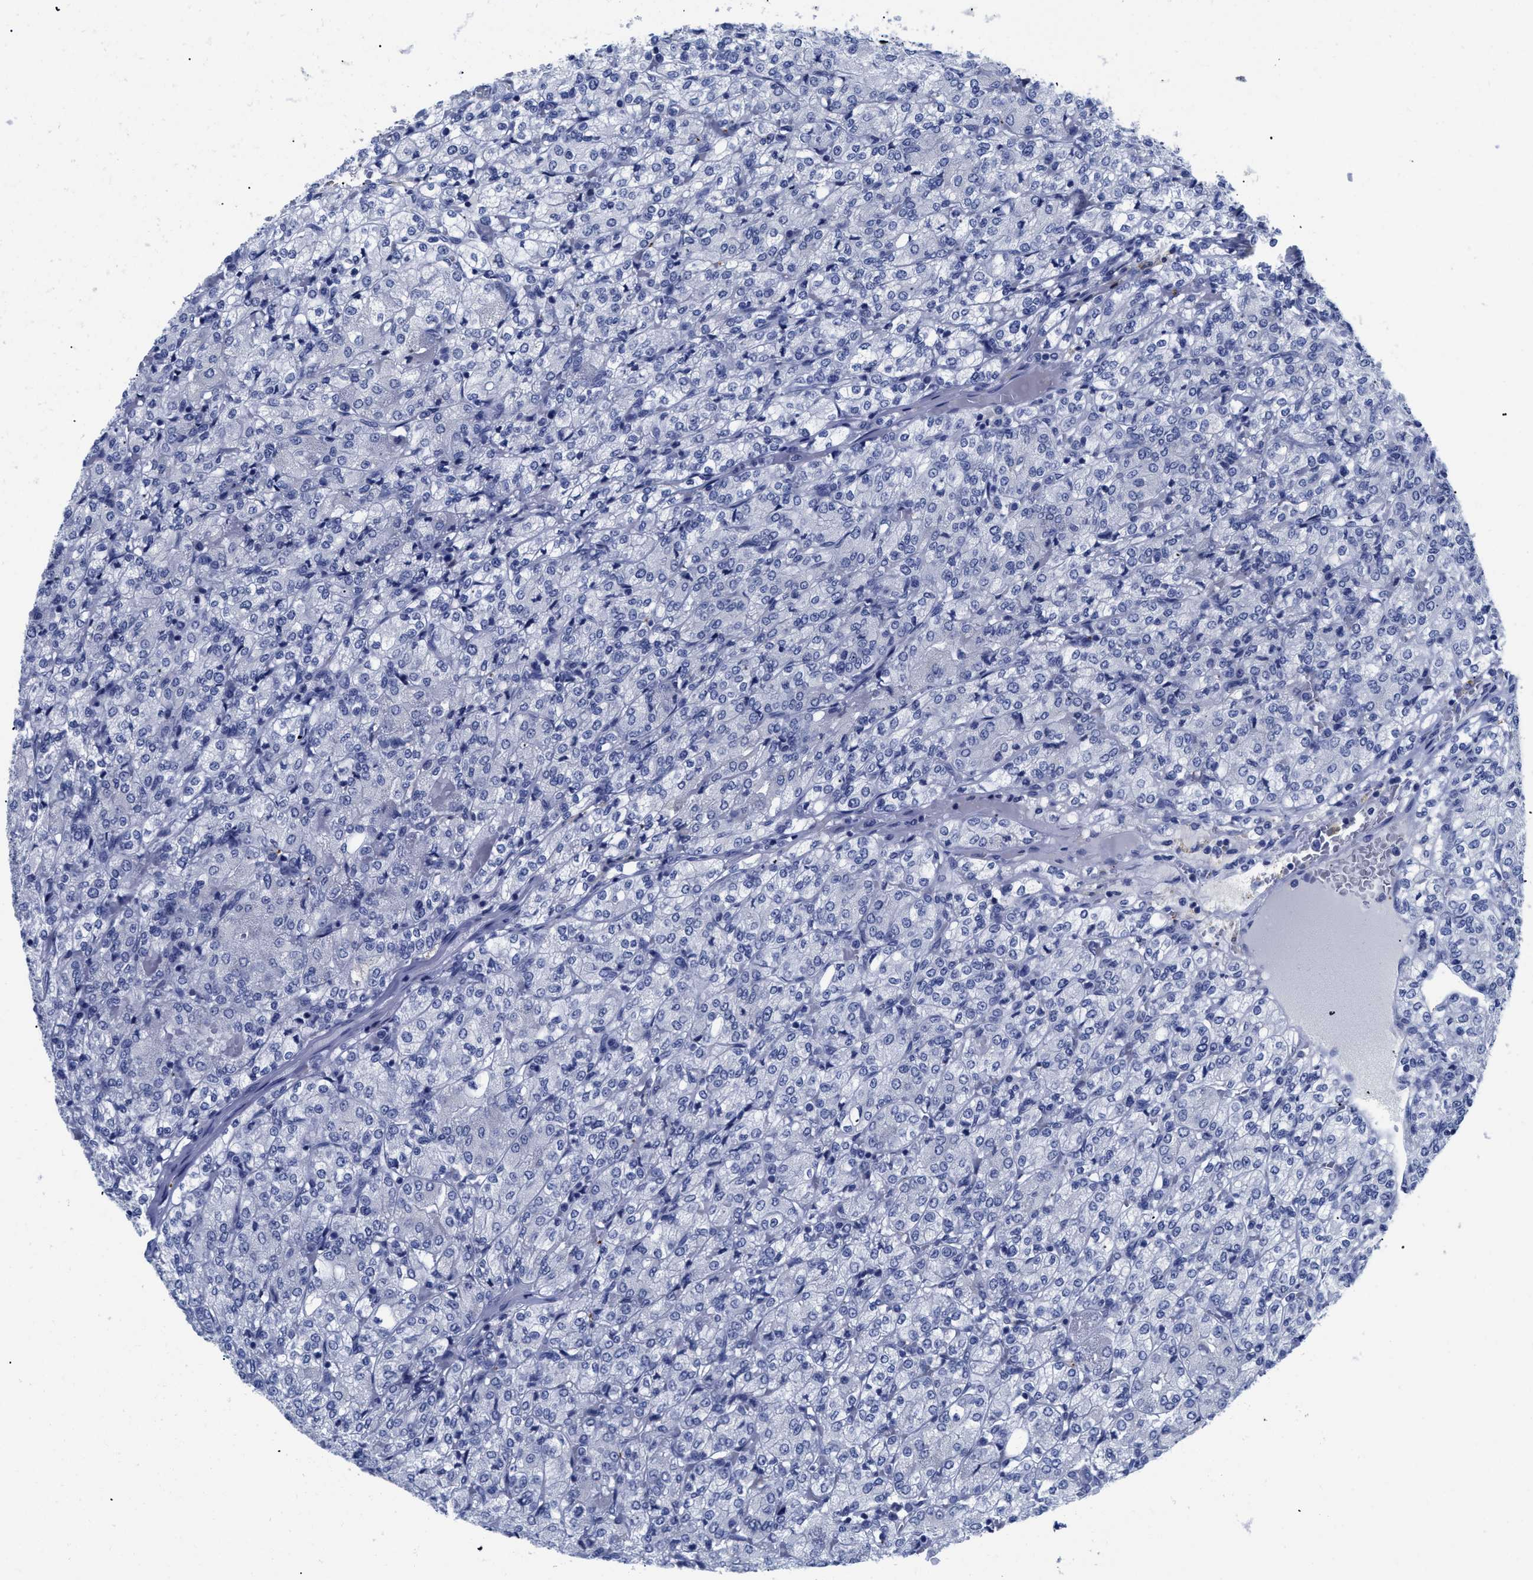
{"staining": {"intensity": "negative", "quantity": "none", "location": "none"}, "tissue": "renal cancer", "cell_type": "Tumor cells", "image_type": "cancer", "snomed": [{"axis": "morphology", "description": "Adenocarcinoma, NOS"}, {"axis": "topography", "description": "Kidney"}], "caption": "IHC image of neoplastic tissue: renal cancer (adenocarcinoma) stained with DAB demonstrates no significant protein positivity in tumor cells. (DAB (3,3'-diaminobenzidine) immunohistochemistry (IHC) visualized using brightfield microscopy, high magnification).", "gene": "TREML1", "patient": {"sex": "male", "age": 77}}